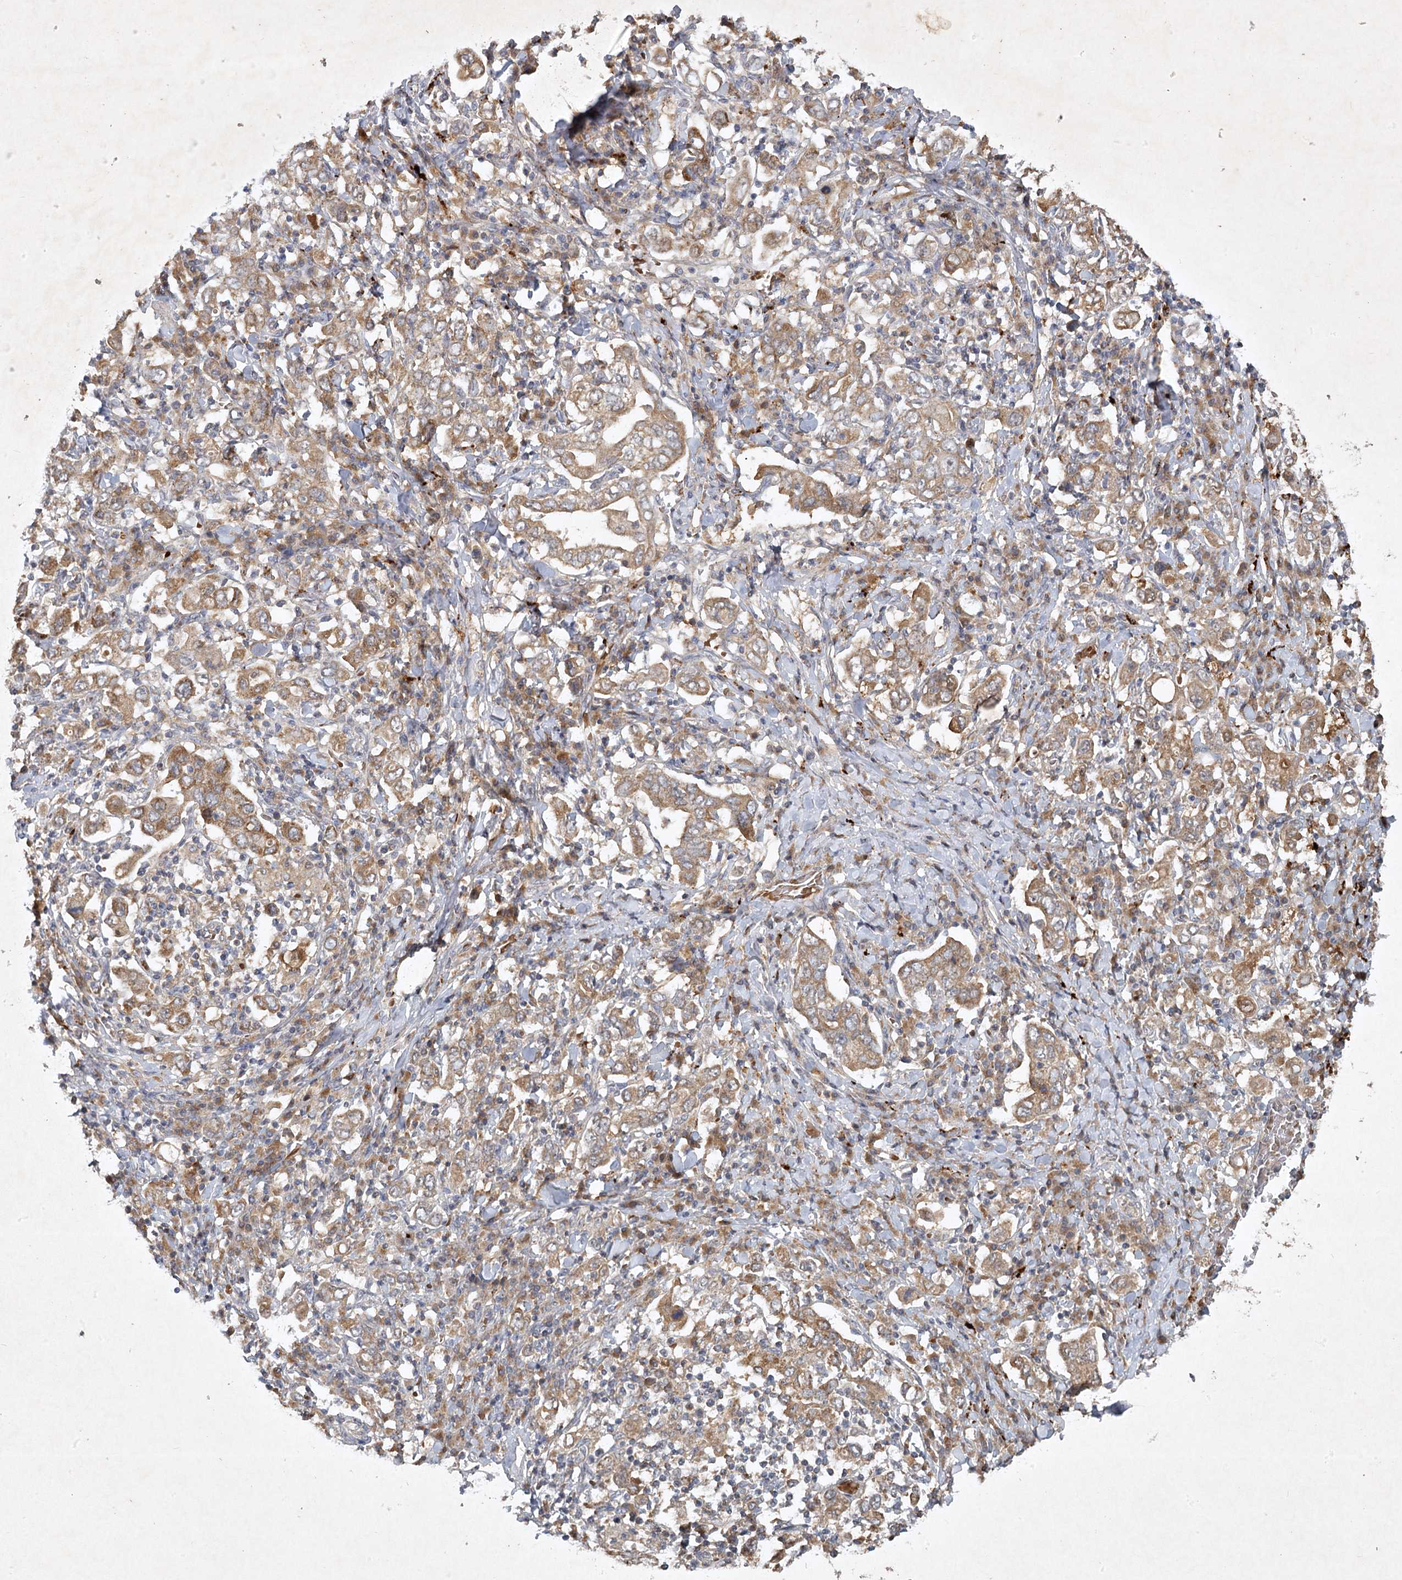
{"staining": {"intensity": "moderate", "quantity": ">75%", "location": "cytoplasmic/membranous"}, "tissue": "stomach cancer", "cell_type": "Tumor cells", "image_type": "cancer", "snomed": [{"axis": "morphology", "description": "Adenocarcinoma, NOS"}, {"axis": "topography", "description": "Stomach, upper"}], "caption": "A brown stain shows moderate cytoplasmic/membranous staining of a protein in stomach adenocarcinoma tumor cells.", "gene": "PYROXD2", "patient": {"sex": "male", "age": 62}}